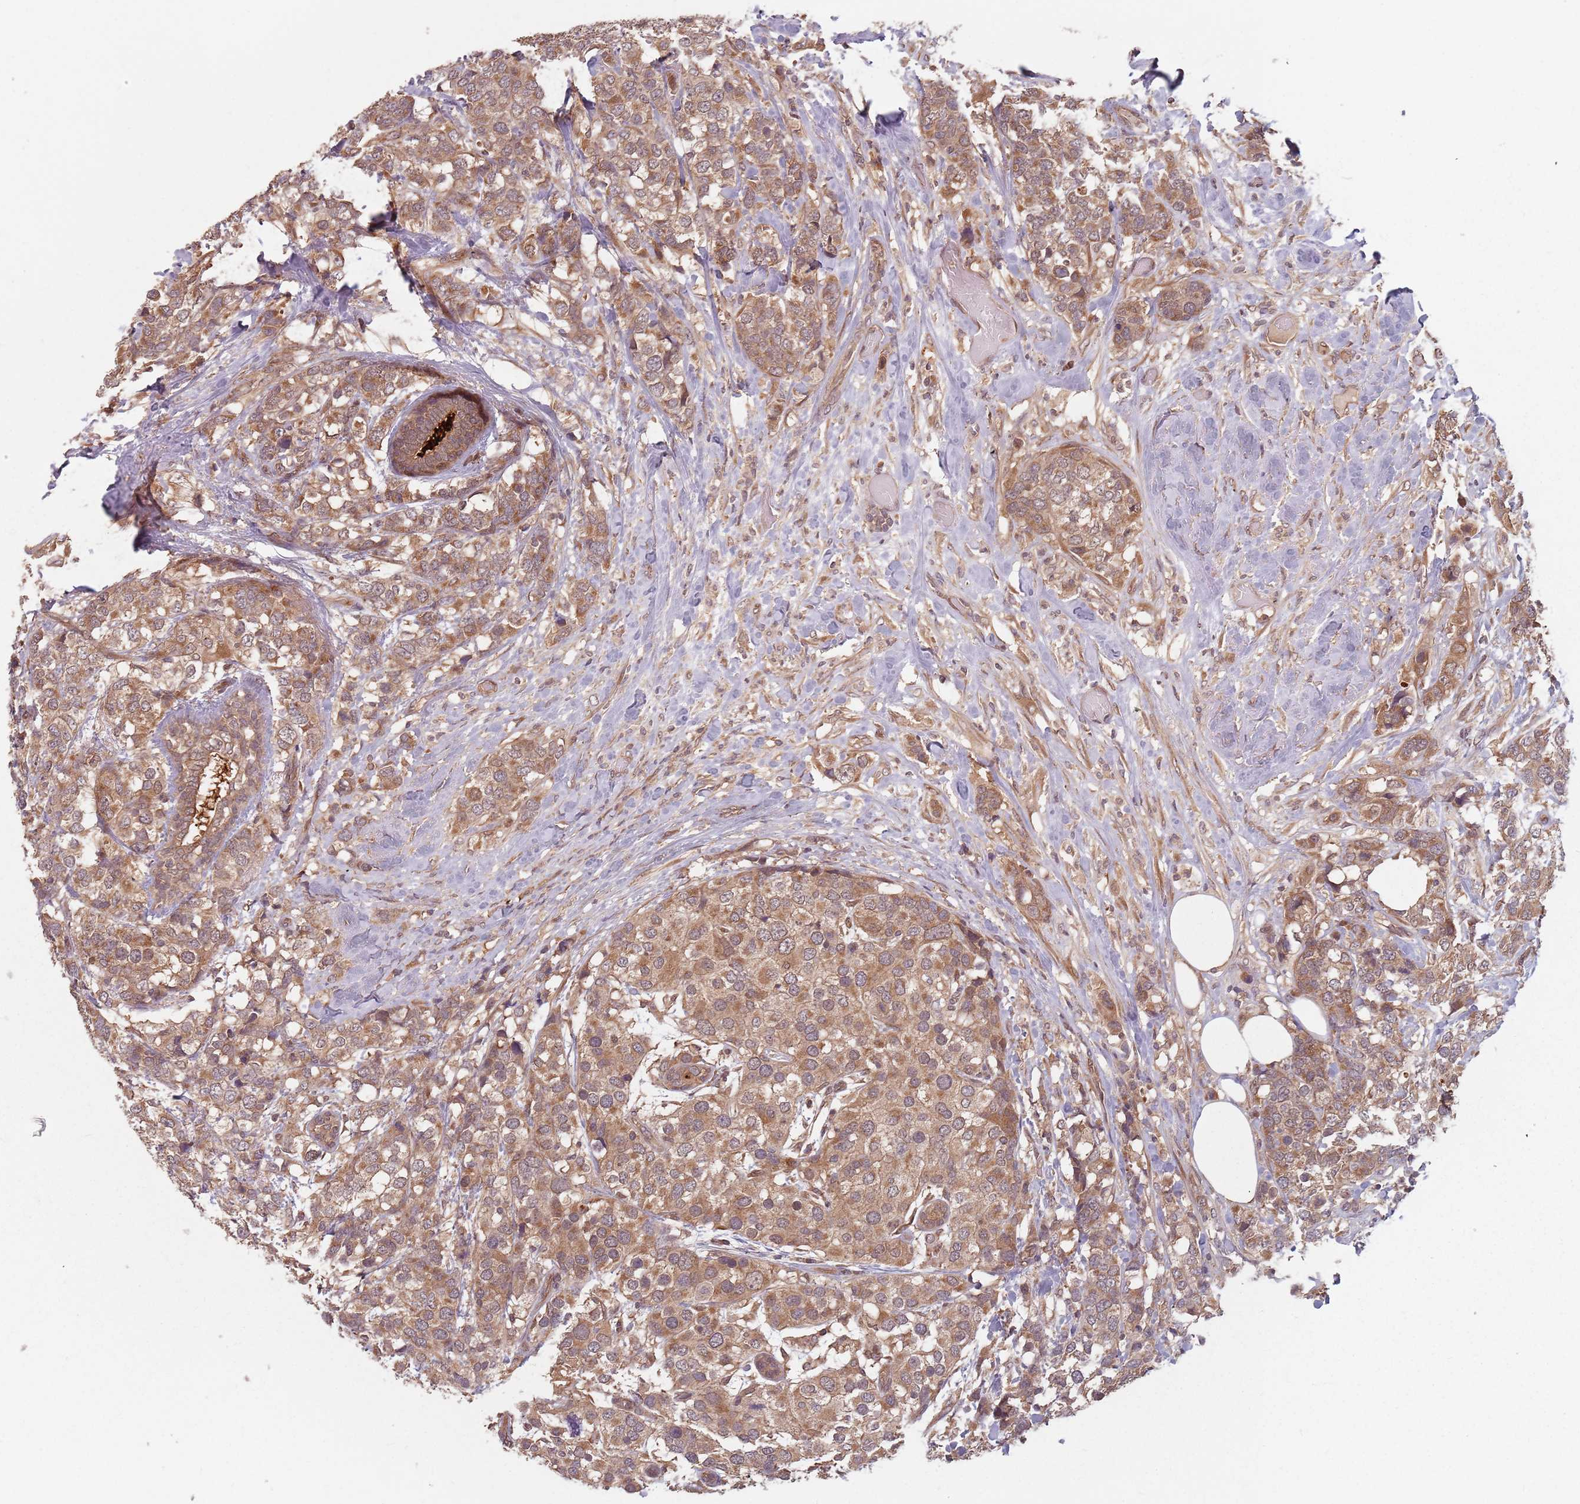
{"staining": {"intensity": "moderate", "quantity": ">75%", "location": "cytoplasmic/membranous"}, "tissue": "breast cancer", "cell_type": "Tumor cells", "image_type": "cancer", "snomed": [{"axis": "morphology", "description": "Lobular carcinoma"}, {"axis": "topography", "description": "Breast"}], "caption": "Lobular carcinoma (breast) was stained to show a protein in brown. There is medium levels of moderate cytoplasmic/membranous expression in about >75% of tumor cells.", "gene": "C3orf14", "patient": {"sex": "female", "age": 59}}